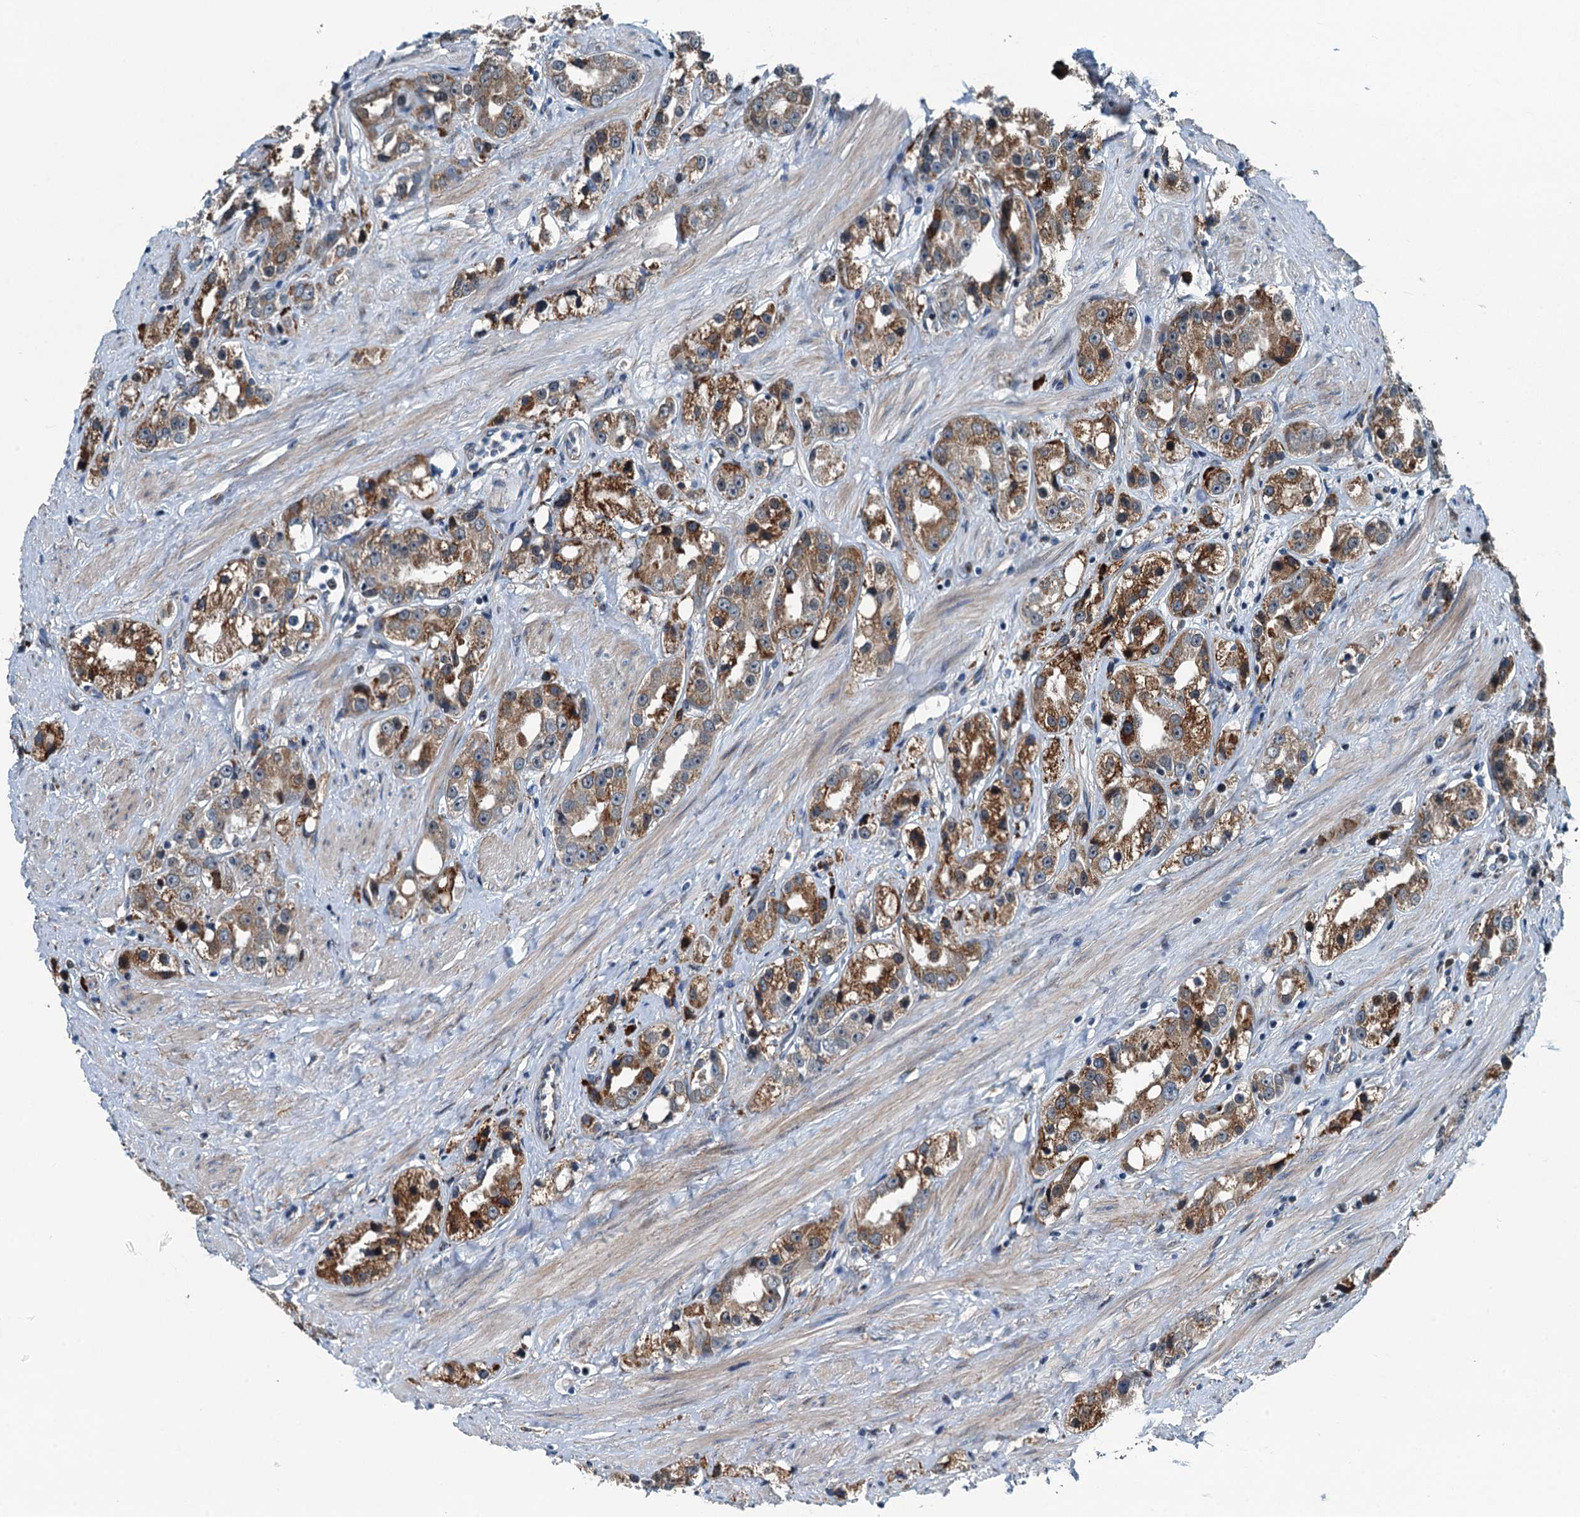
{"staining": {"intensity": "moderate", "quantity": ">75%", "location": "cytoplasmic/membranous"}, "tissue": "prostate cancer", "cell_type": "Tumor cells", "image_type": "cancer", "snomed": [{"axis": "morphology", "description": "Adenocarcinoma, NOS"}, {"axis": "topography", "description": "Prostate"}], "caption": "IHC micrograph of neoplastic tissue: human adenocarcinoma (prostate) stained using IHC reveals medium levels of moderate protein expression localized specifically in the cytoplasmic/membranous of tumor cells, appearing as a cytoplasmic/membranous brown color.", "gene": "TAMALIN", "patient": {"sex": "male", "age": 79}}